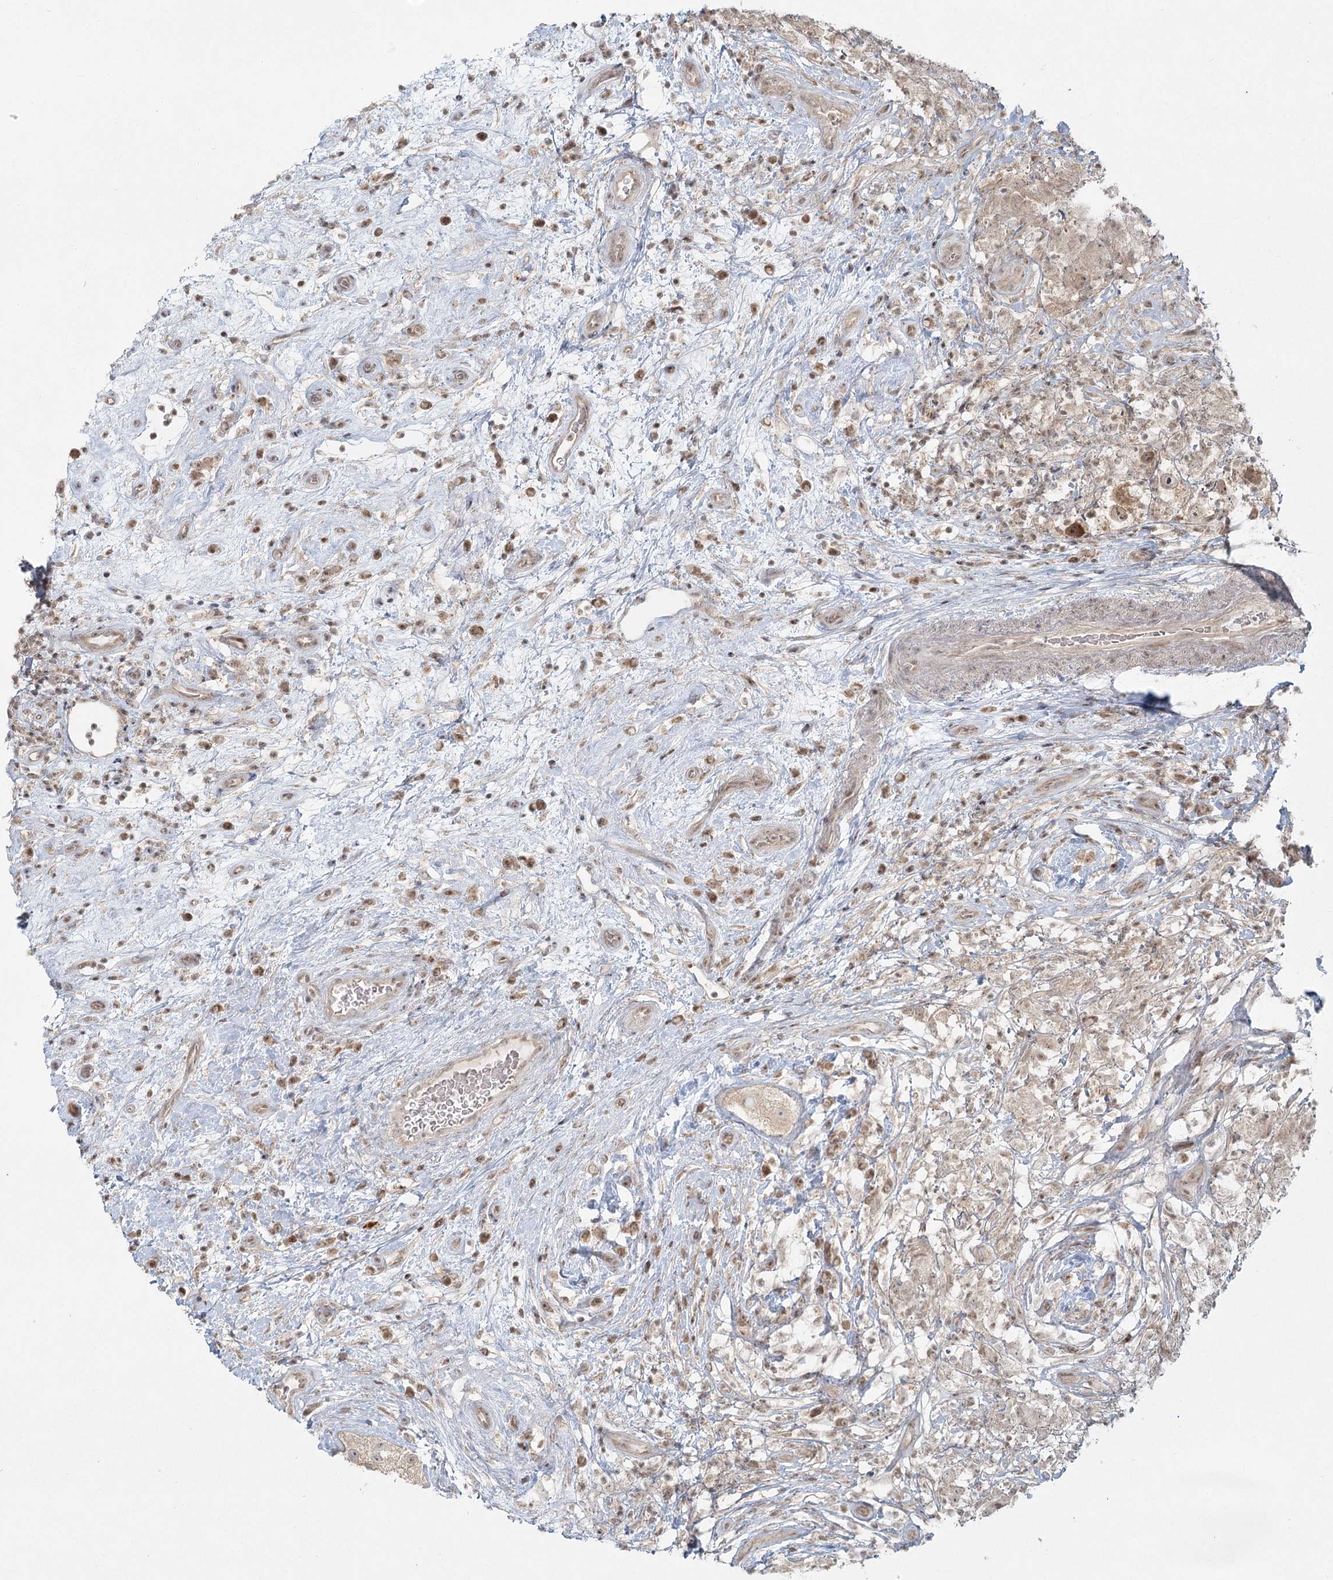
{"staining": {"intensity": "moderate", "quantity": "<25%", "location": "nuclear"}, "tissue": "testis cancer", "cell_type": "Tumor cells", "image_type": "cancer", "snomed": [{"axis": "morphology", "description": "Seminoma, NOS"}, {"axis": "topography", "description": "Testis"}], "caption": "The histopathology image exhibits immunohistochemical staining of testis seminoma. There is moderate nuclear expression is appreciated in approximately <25% of tumor cells.", "gene": "R3HCC1L", "patient": {"sex": "male", "age": 49}}